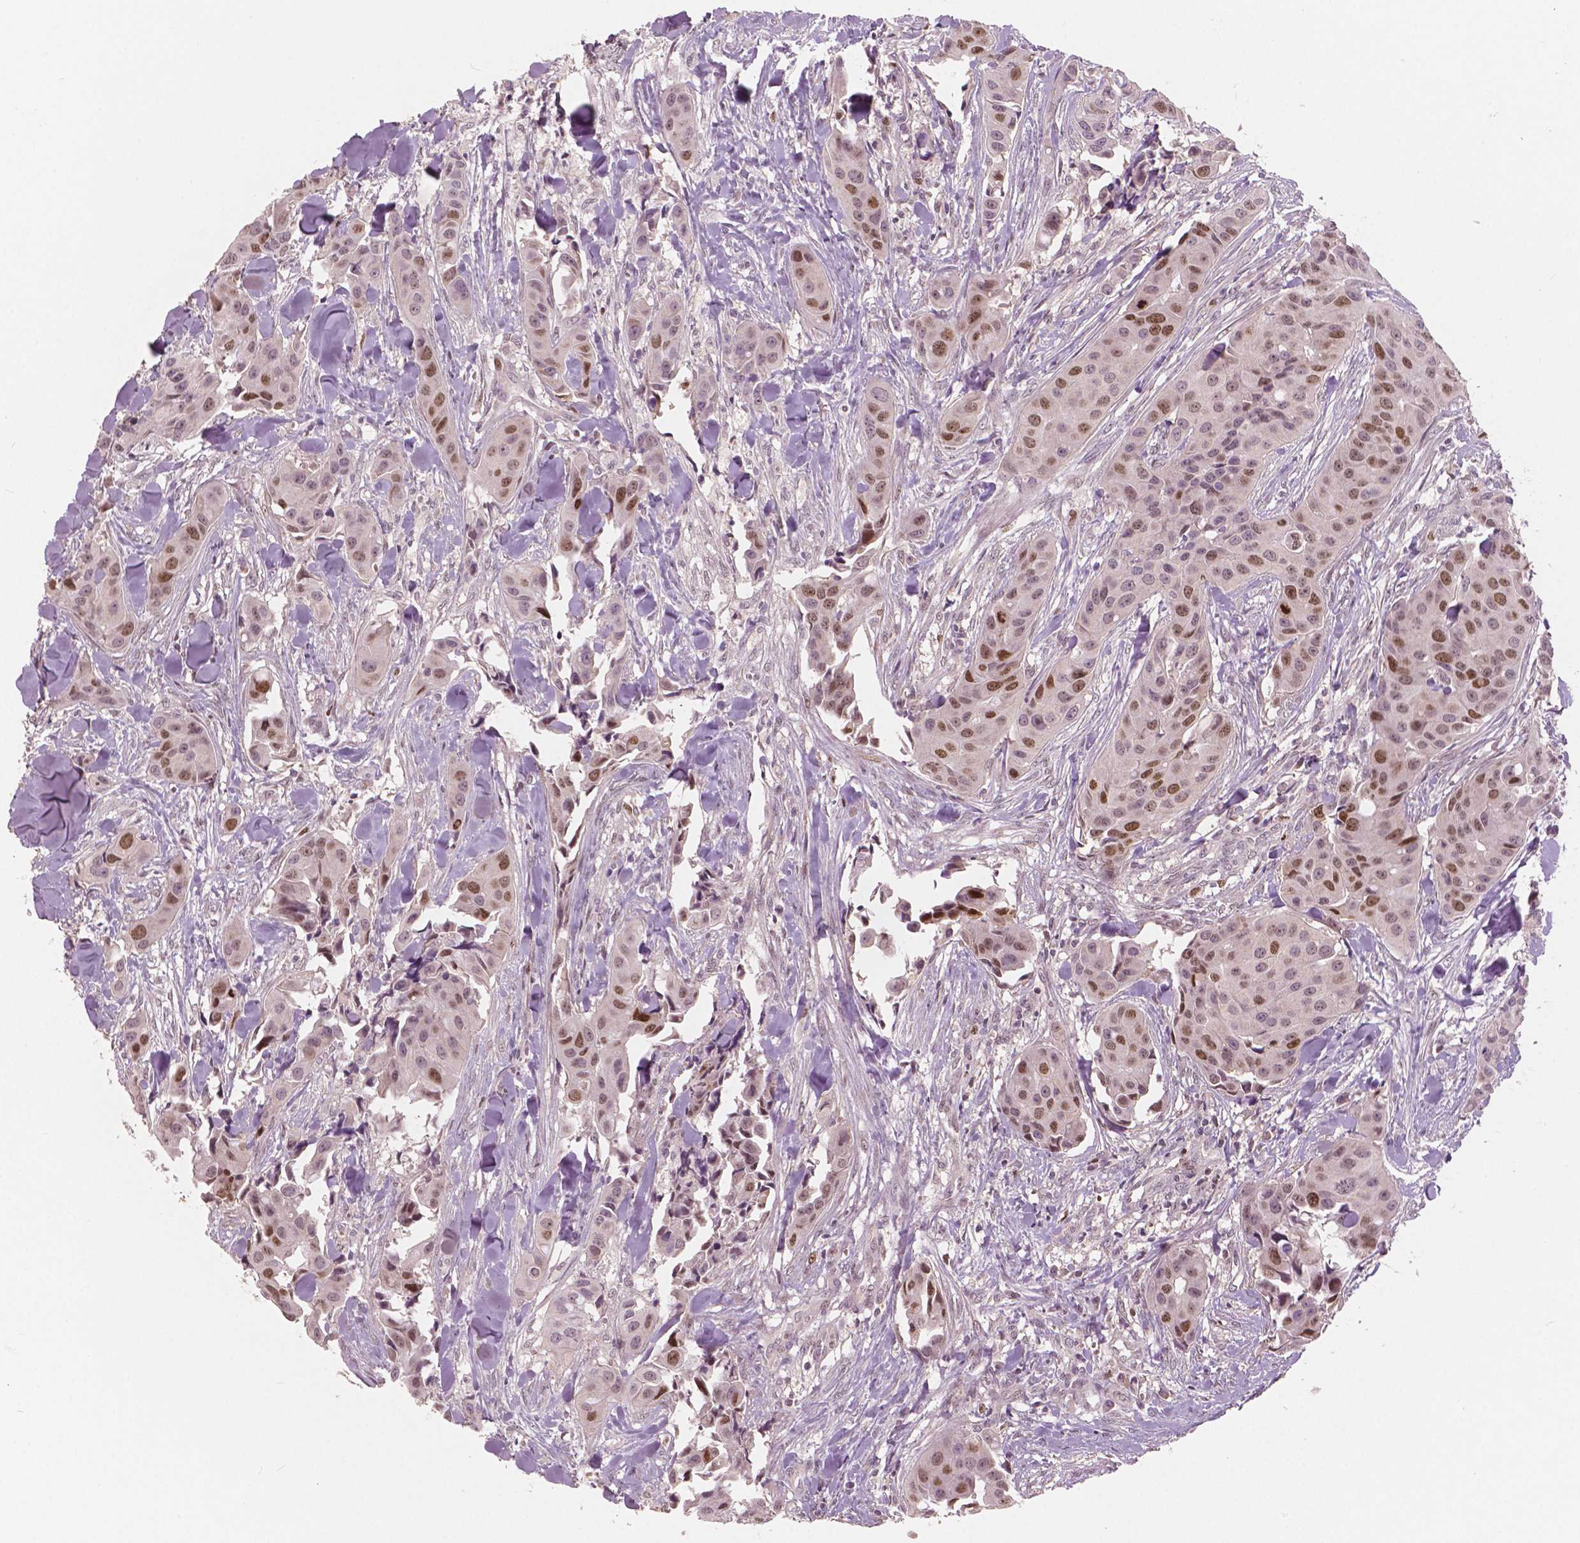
{"staining": {"intensity": "moderate", "quantity": "25%-75%", "location": "nuclear"}, "tissue": "head and neck cancer", "cell_type": "Tumor cells", "image_type": "cancer", "snomed": [{"axis": "morphology", "description": "Adenocarcinoma, NOS"}, {"axis": "topography", "description": "Head-Neck"}], "caption": "Protein staining of head and neck adenocarcinoma tissue demonstrates moderate nuclear expression in about 25%-75% of tumor cells. (DAB (3,3'-diaminobenzidine) = brown stain, brightfield microscopy at high magnification).", "gene": "NSD2", "patient": {"sex": "male", "age": 76}}